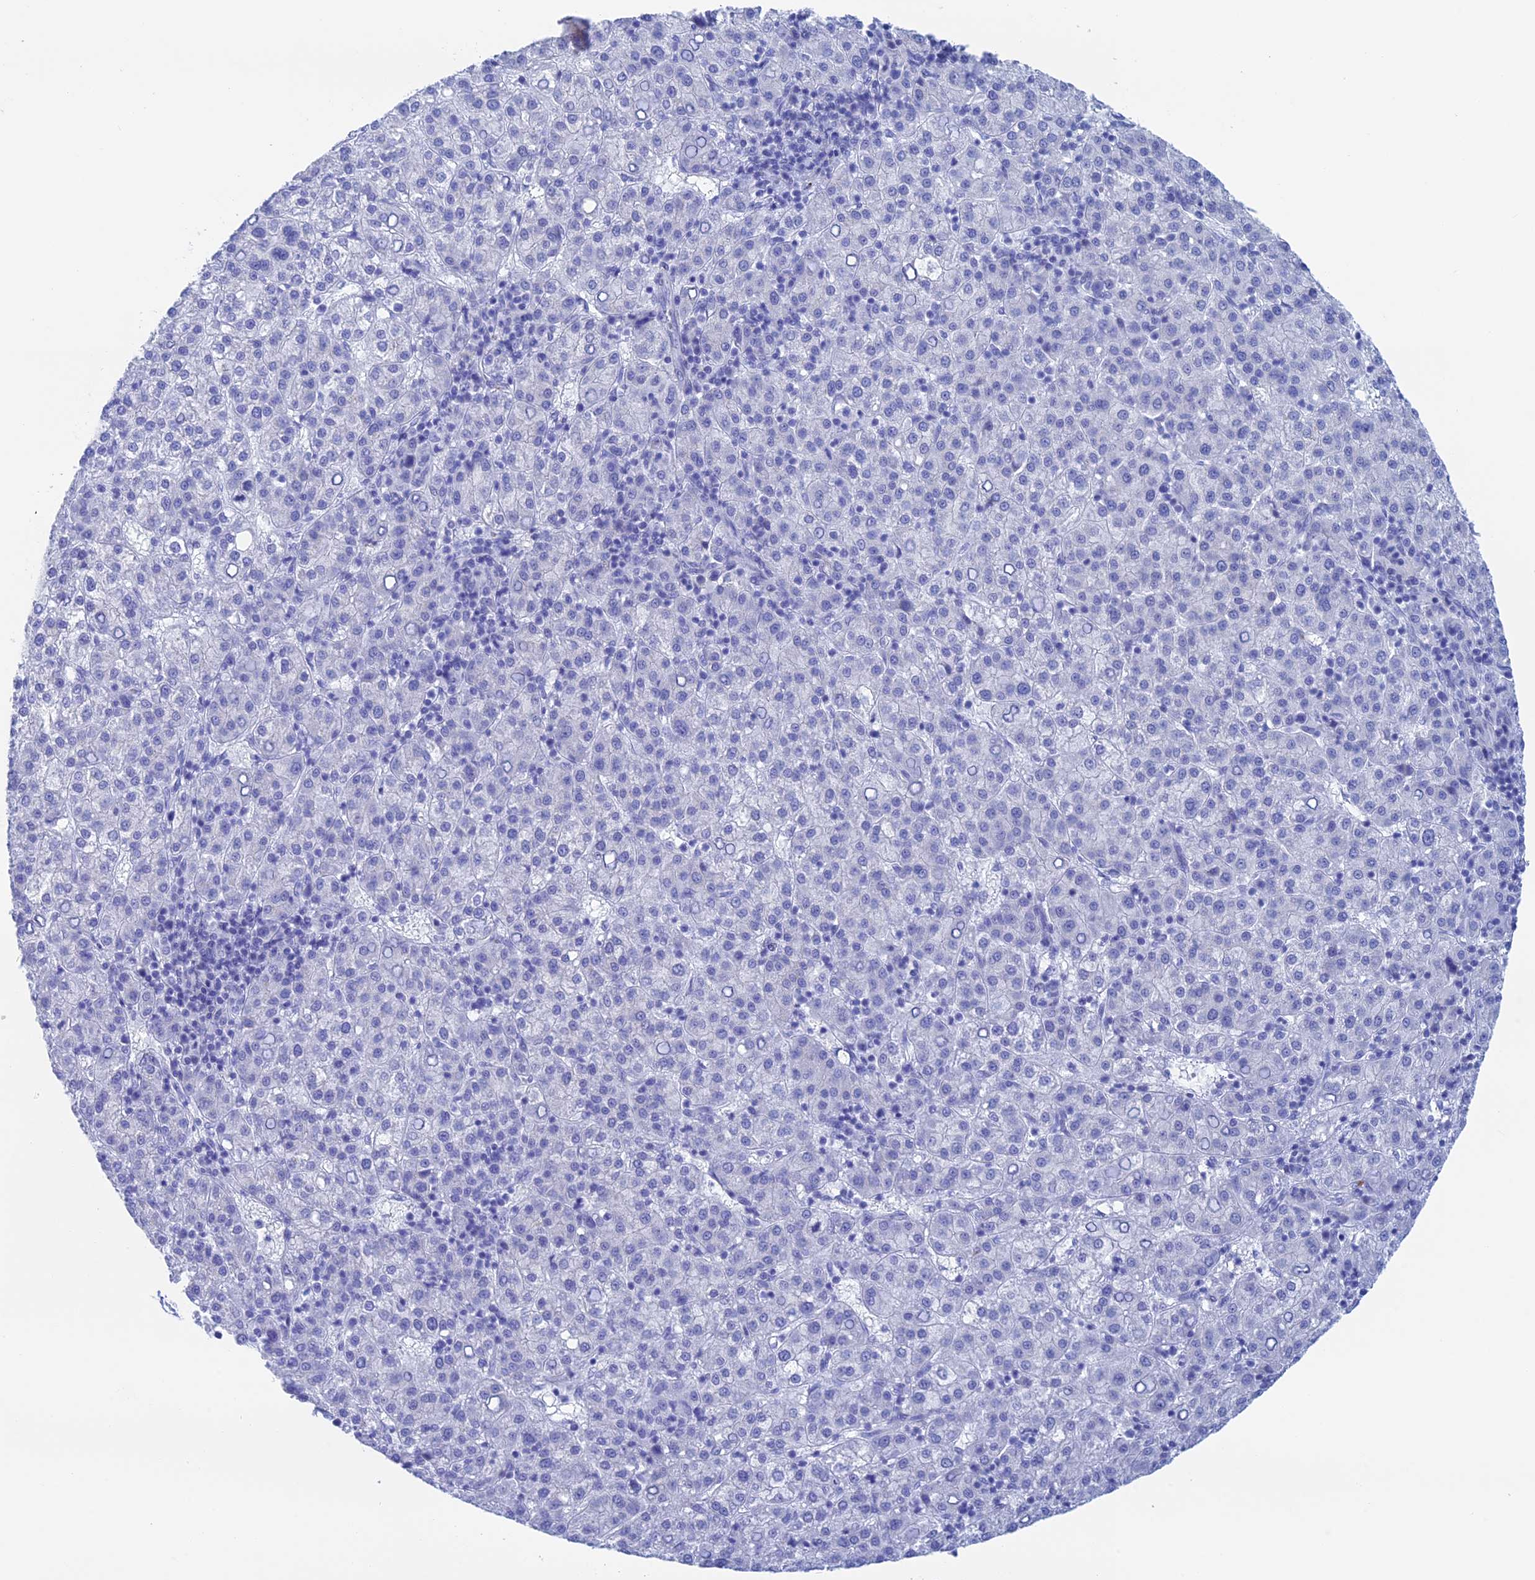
{"staining": {"intensity": "negative", "quantity": "none", "location": "none"}, "tissue": "liver cancer", "cell_type": "Tumor cells", "image_type": "cancer", "snomed": [{"axis": "morphology", "description": "Carcinoma, Hepatocellular, NOS"}, {"axis": "topography", "description": "Liver"}], "caption": "This is a micrograph of immunohistochemistry (IHC) staining of liver hepatocellular carcinoma, which shows no expression in tumor cells.", "gene": "ERICH4", "patient": {"sex": "female", "age": 58}}